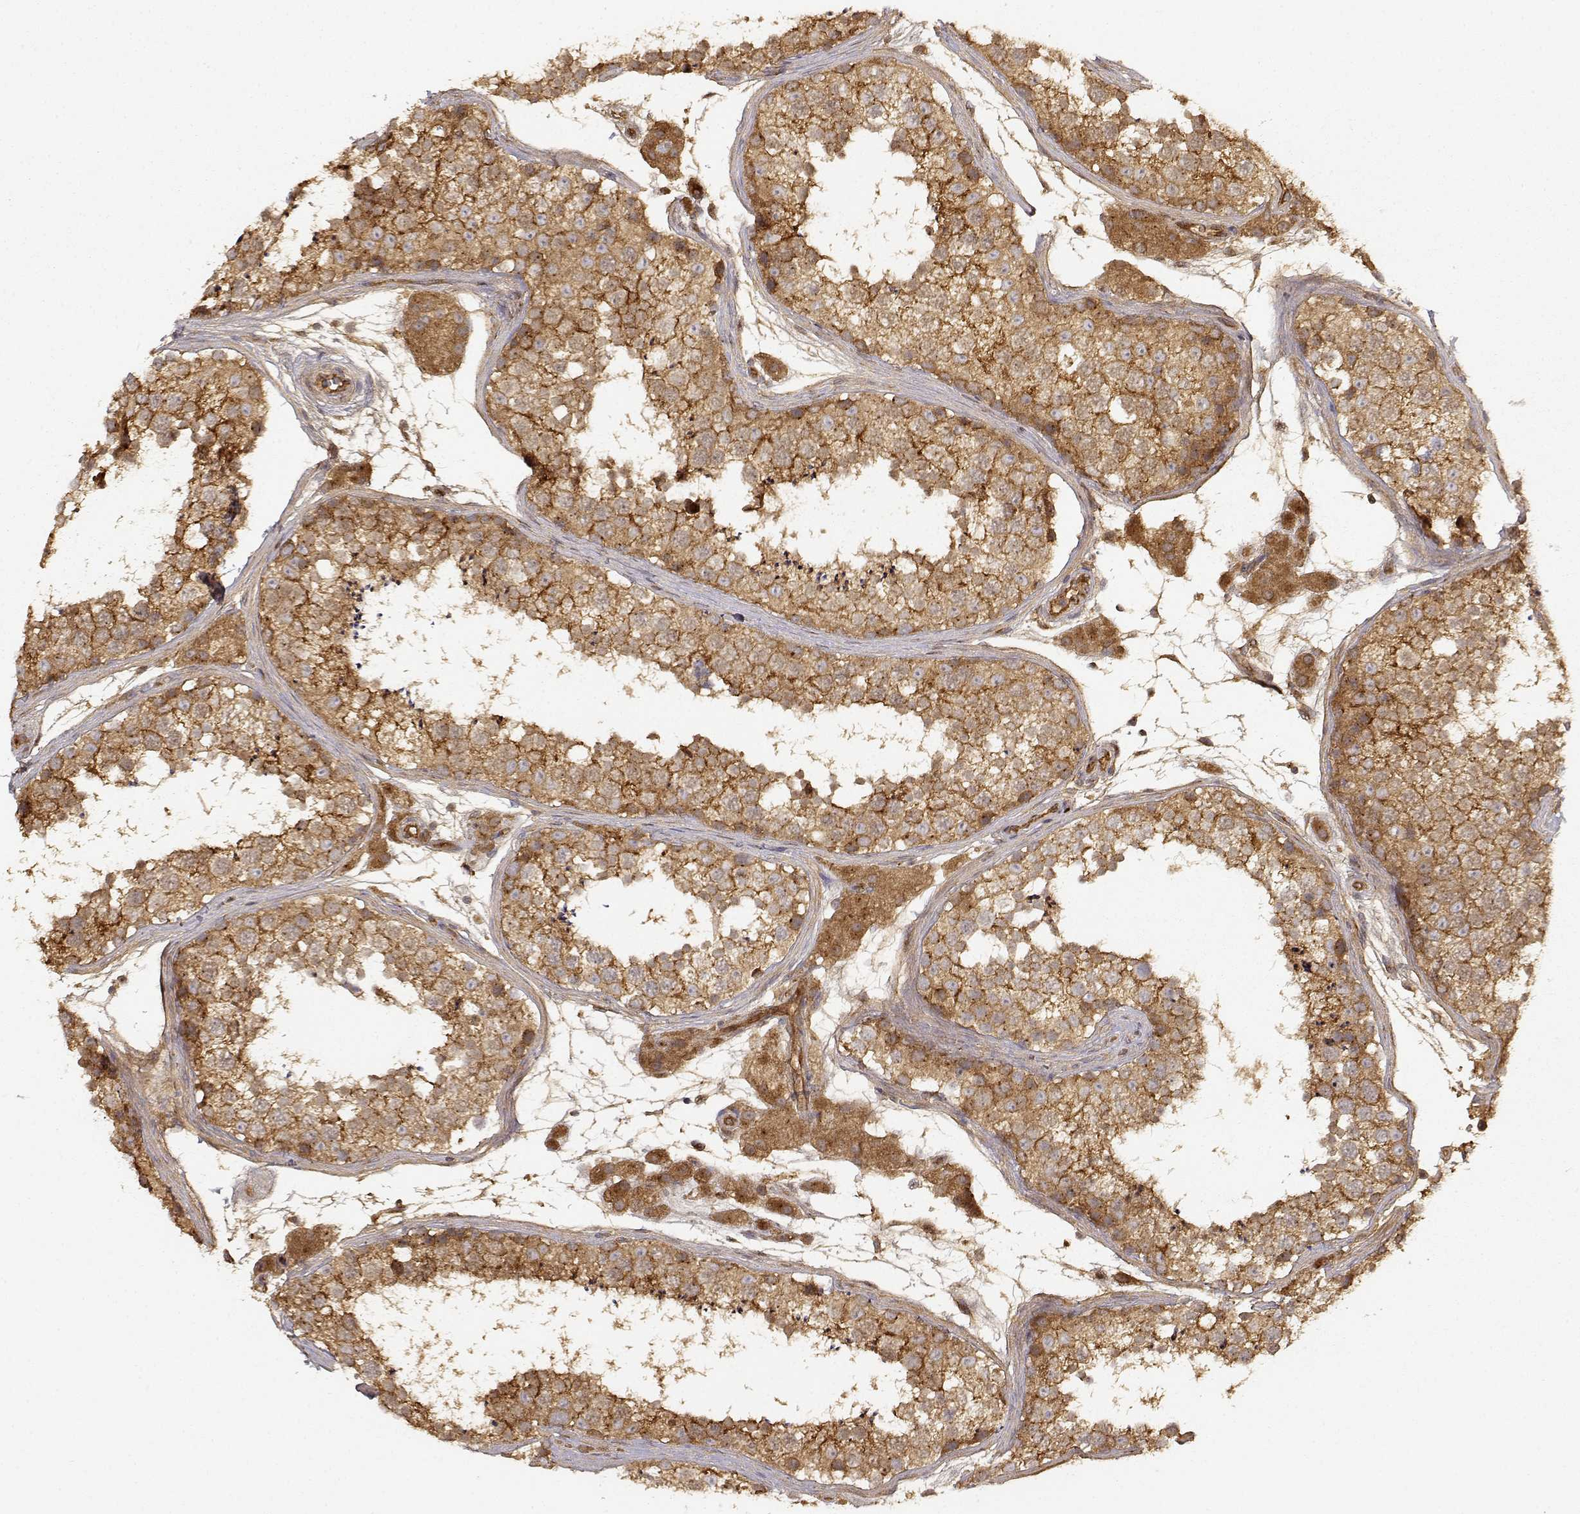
{"staining": {"intensity": "moderate", "quantity": ">75%", "location": "cytoplasmic/membranous"}, "tissue": "testis", "cell_type": "Cells in seminiferous ducts", "image_type": "normal", "snomed": [{"axis": "morphology", "description": "Normal tissue, NOS"}, {"axis": "topography", "description": "Testis"}], "caption": "IHC micrograph of normal testis stained for a protein (brown), which exhibits medium levels of moderate cytoplasmic/membranous staining in about >75% of cells in seminiferous ducts.", "gene": "CDK5RAP2", "patient": {"sex": "male", "age": 41}}